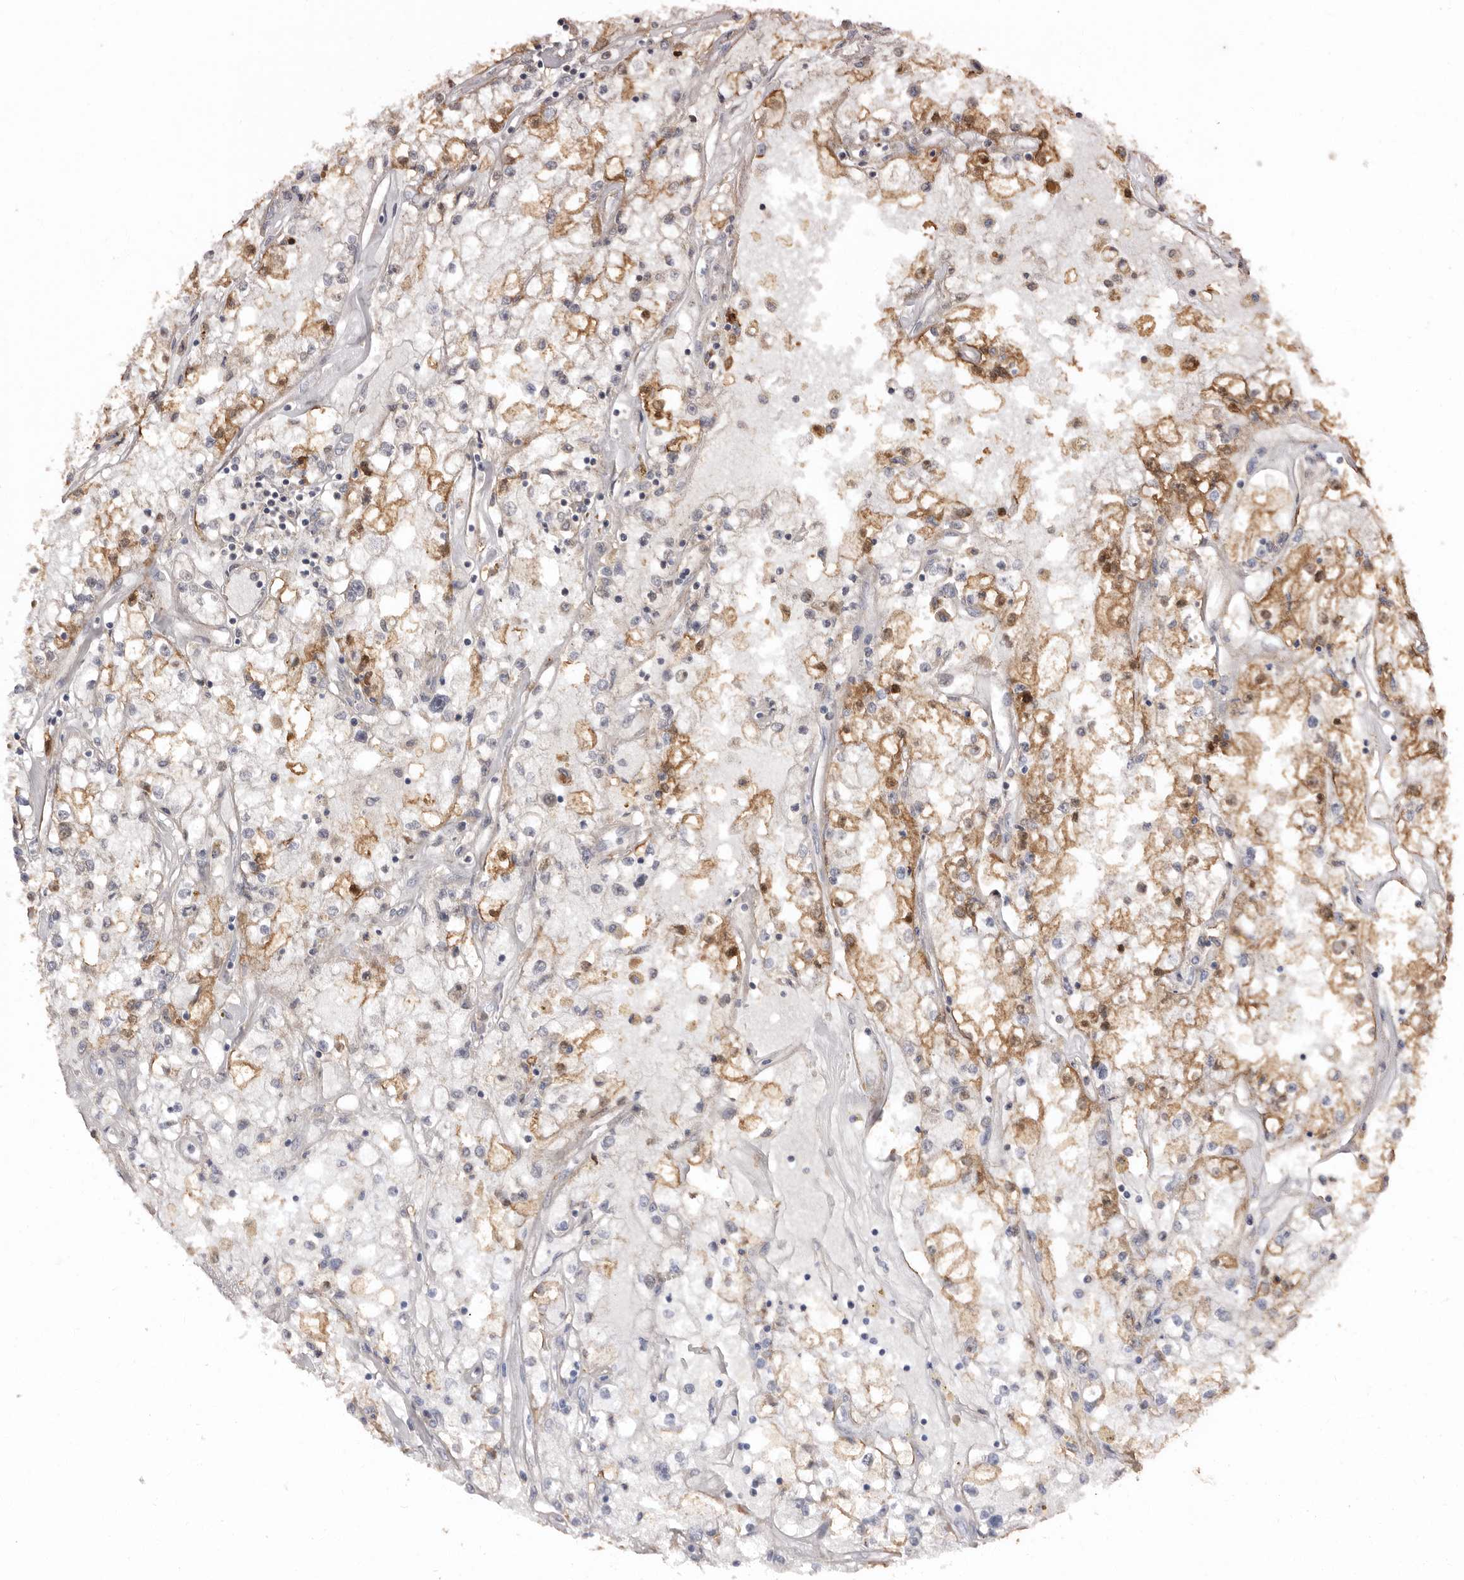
{"staining": {"intensity": "moderate", "quantity": ">75%", "location": "cytoplasmic/membranous"}, "tissue": "renal cancer", "cell_type": "Tumor cells", "image_type": "cancer", "snomed": [{"axis": "morphology", "description": "Adenocarcinoma, NOS"}, {"axis": "topography", "description": "Kidney"}], "caption": "Renal cancer was stained to show a protein in brown. There is medium levels of moderate cytoplasmic/membranous positivity in about >75% of tumor cells. (brown staining indicates protein expression, while blue staining denotes nuclei).", "gene": "COQ8B", "patient": {"sex": "male", "age": 56}}